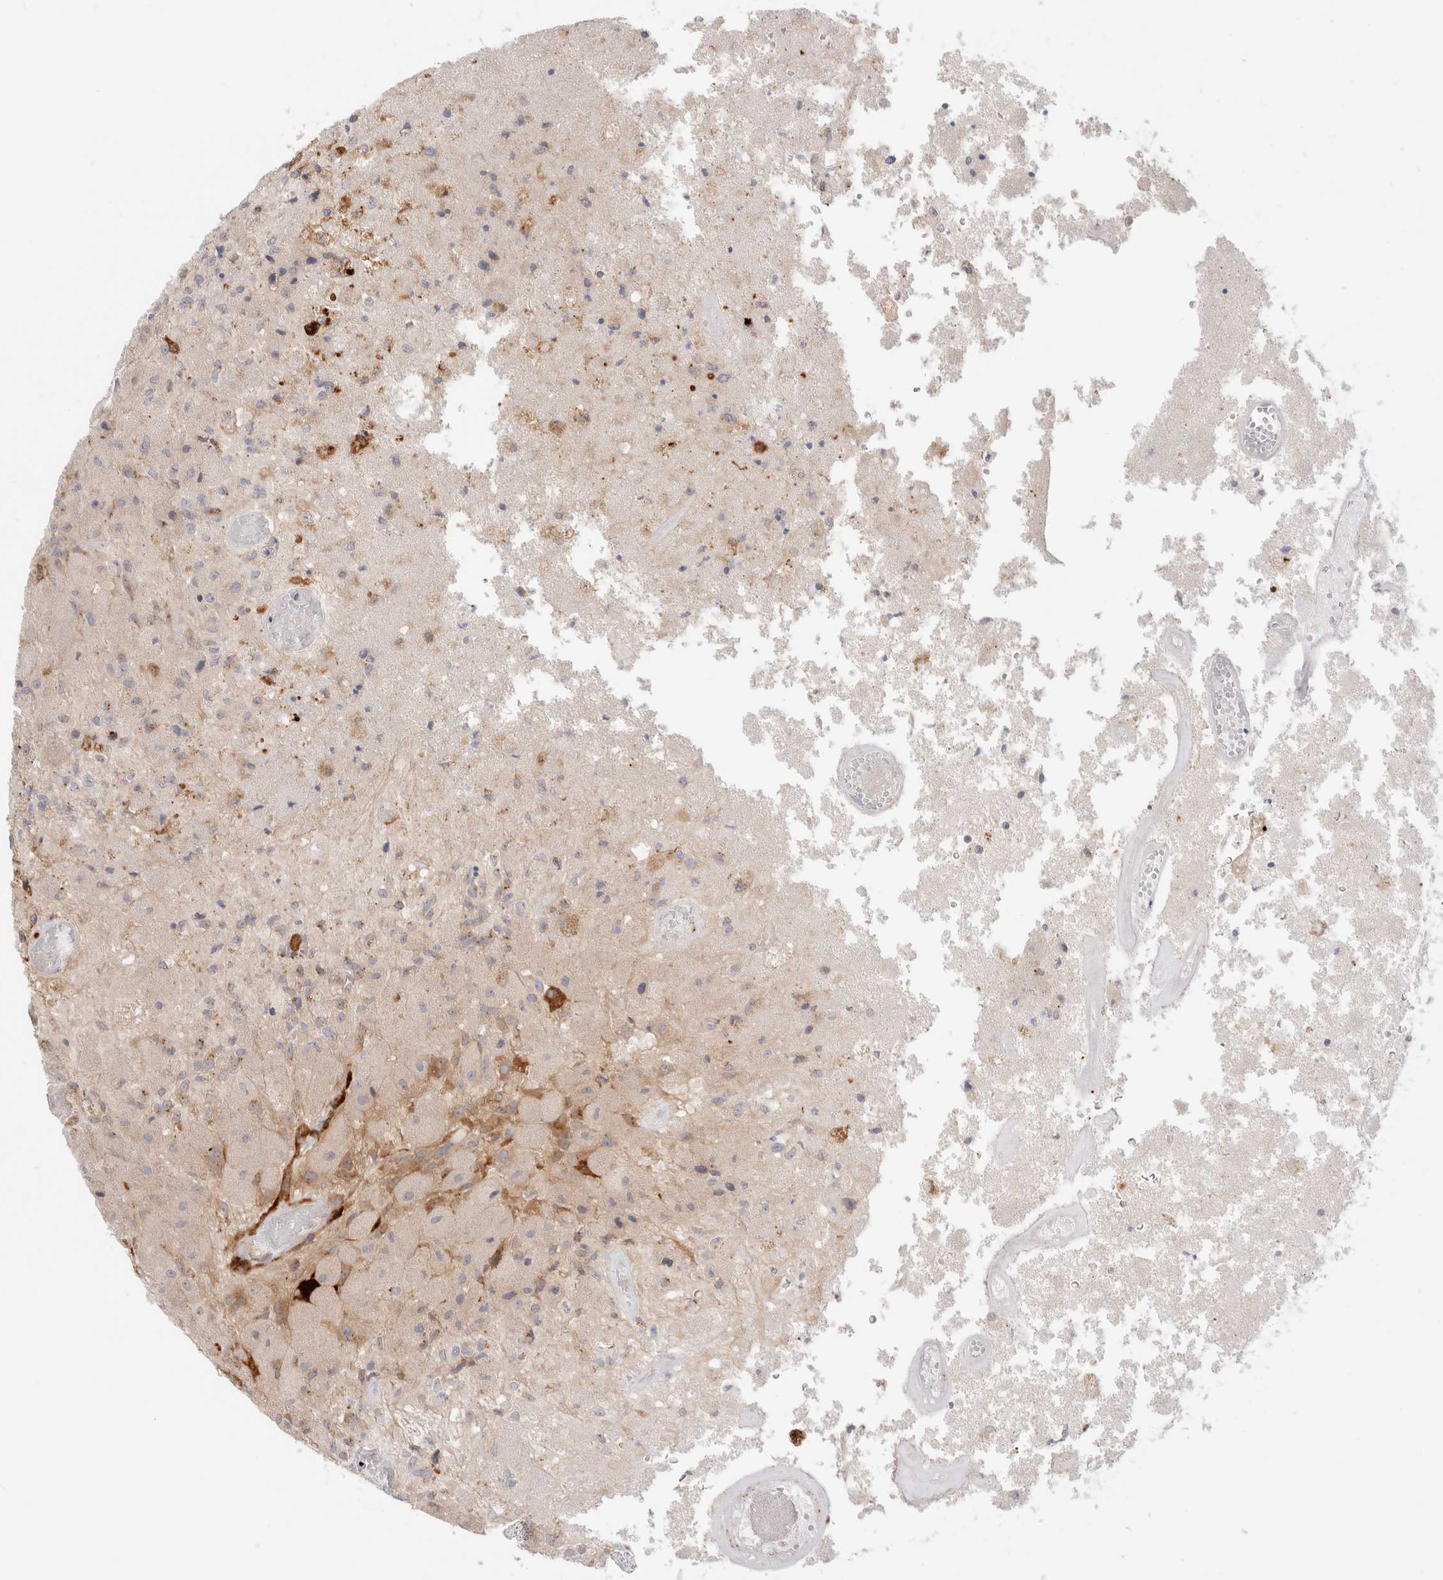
{"staining": {"intensity": "weak", "quantity": "<25%", "location": "cytoplasmic/membranous"}, "tissue": "glioma", "cell_type": "Tumor cells", "image_type": "cancer", "snomed": [{"axis": "morphology", "description": "Normal tissue, NOS"}, {"axis": "morphology", "description": "Glioma, malignant, High grade"}, {"axis": "topography", "description": "Cerebral cortex"}], "caption": "Photomicrograph shows no significant protein positivity in tumor cells of malignant glioma (high-grade).", "gene": "EFCAB13", "patient": {"sex": "male", "age": 77}}